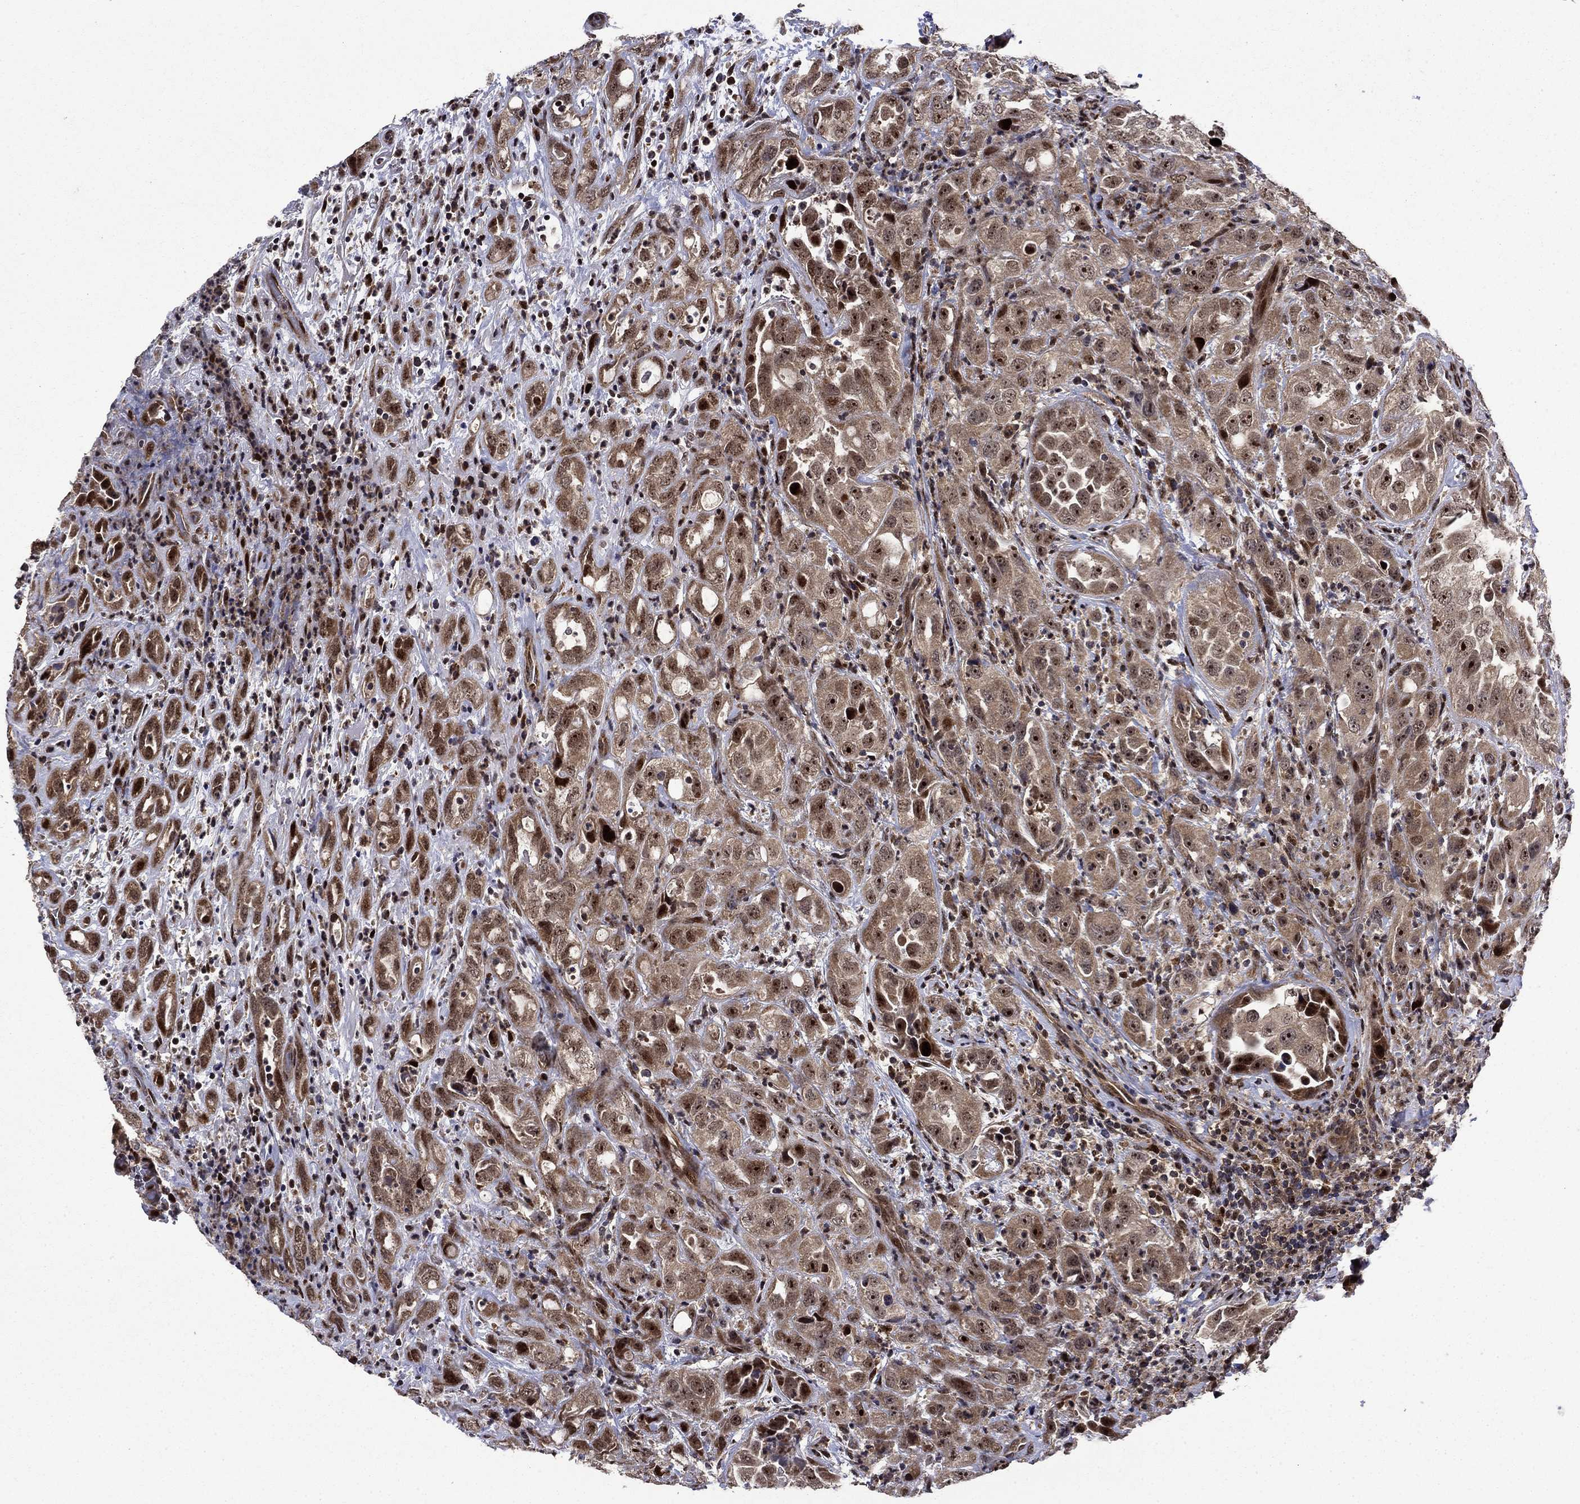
{"staining": {"intensity": "moderate", "quantity": ">75%", "location": "cytoplasmic/membranous,nuclear"}, "tissue": "urothelial cancer", "cell_type": "Tumor cells", "image_type": "cancer", "snomed": [{"axis": "morphology", "description": "Urothelial carcinoma, High grade"}, {"axis": "topography", "description": "Urinary bladder"}], "caption": "Immunohistochemical staining of high-grade urothelial carcinoma demonstrates moderate cytoplasmic/membranous and nuclear protein positivity in about >75% of tumor cells.", "gene": "AGTPBP1", "patient": {"sex": "female", "age": 41}}